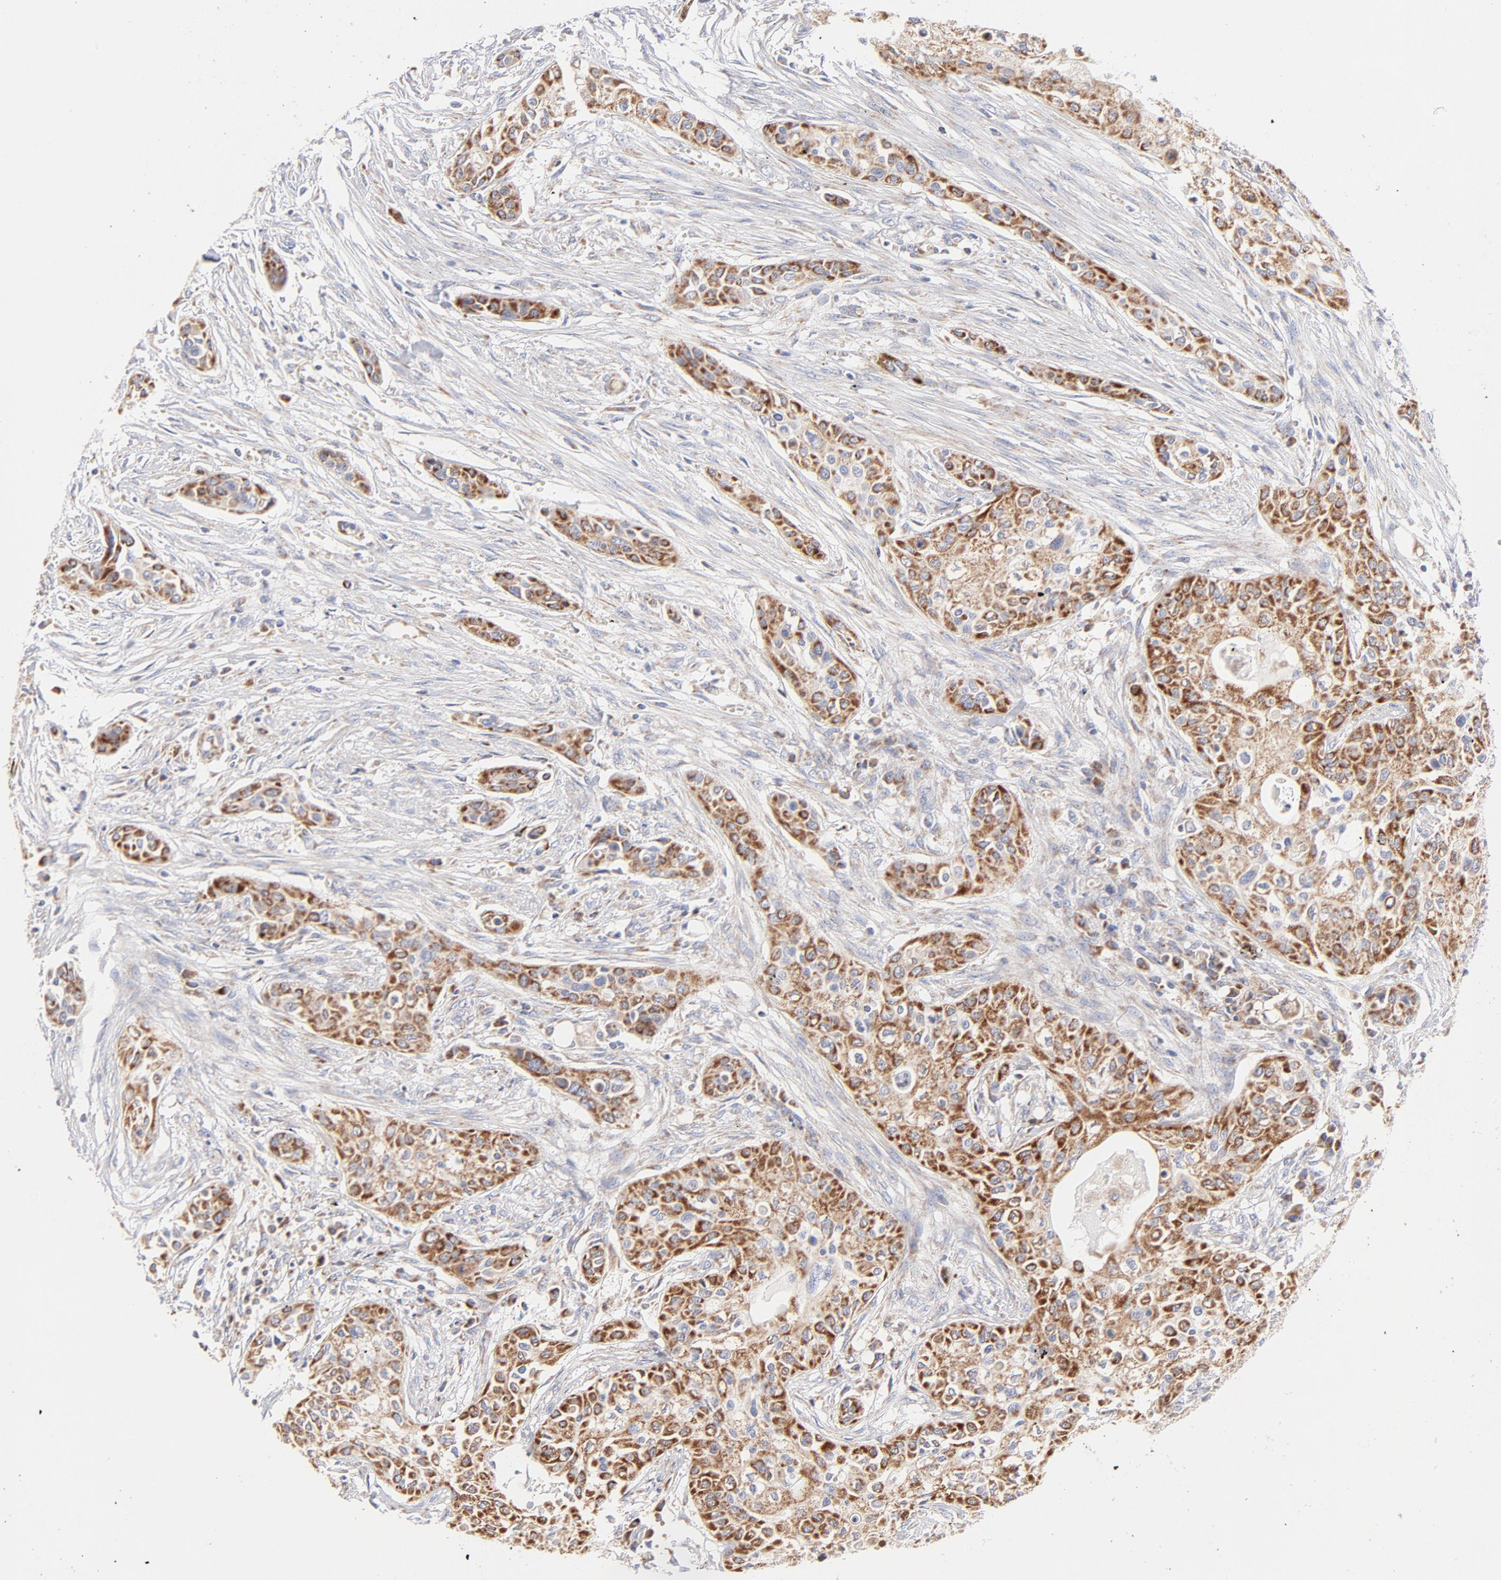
{"staining": {"intensity": "moderate", "quantity": ">75%", "location": "cytoplasmic/membranous"}, "tissue": "urothelial cancer", "cell_type": "Tumor cells", "image_type": "cancer", "snomed": [{"axis": "morphology", "description": "Urothelial carcinoma, High grade"}, {"axis": "topography", "description": "Urinary bladder"}], "caption": "Urothelial cancer was stained to show a protein in brown. There is medium levels of moderate cytoplasmic/membranous staining in approximately >75% of tumor cells. The protein is shown in brown color, while the nuclei are stained blue.", "gene": "TIMM8A", "patient": {"sex": "male", "age": 74}}